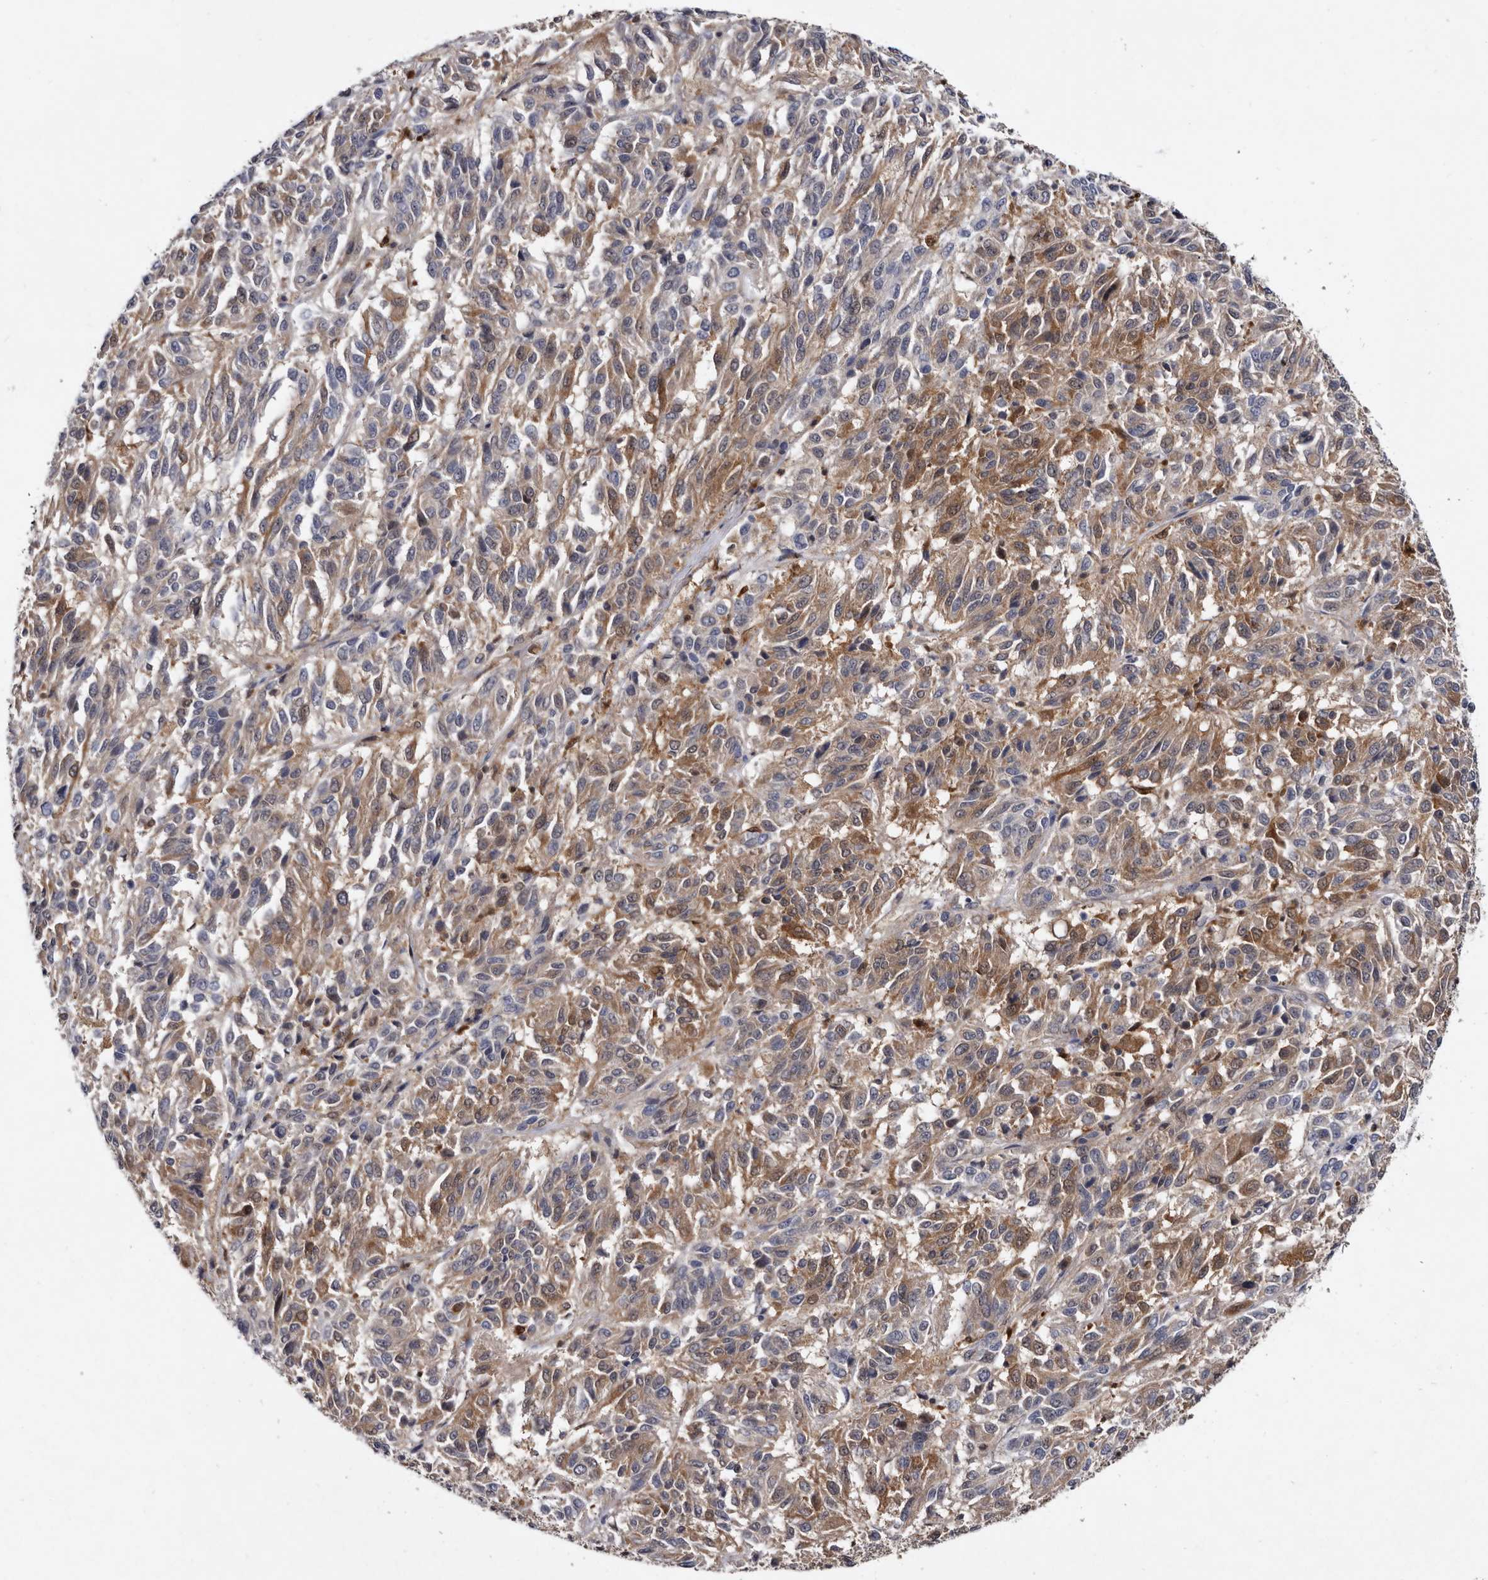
{"staining": {"intensity": "moderate", "quantity": ">75%", "location": "cytoplasmic/membranous"}, "tissue": "melanoma", "cell_type": "Tumor cells", "image_type": "cancer", "snomed": [{"axis": "morphology", "description": "Malignant melanoma, Metastatic site"}, {"axis": "topography", "description": "Lung"}], "caption": "The micrograph shows staining of malignant melanoma (metastatic site), revealing moderate cytoplasmic/membranous protein expression (brown color) within tumor cells. (DAB IHC with brightfield microscopy, high magnification).", "gene": "SERPINB8", "patient": {"sex": "male", "age": 64}}